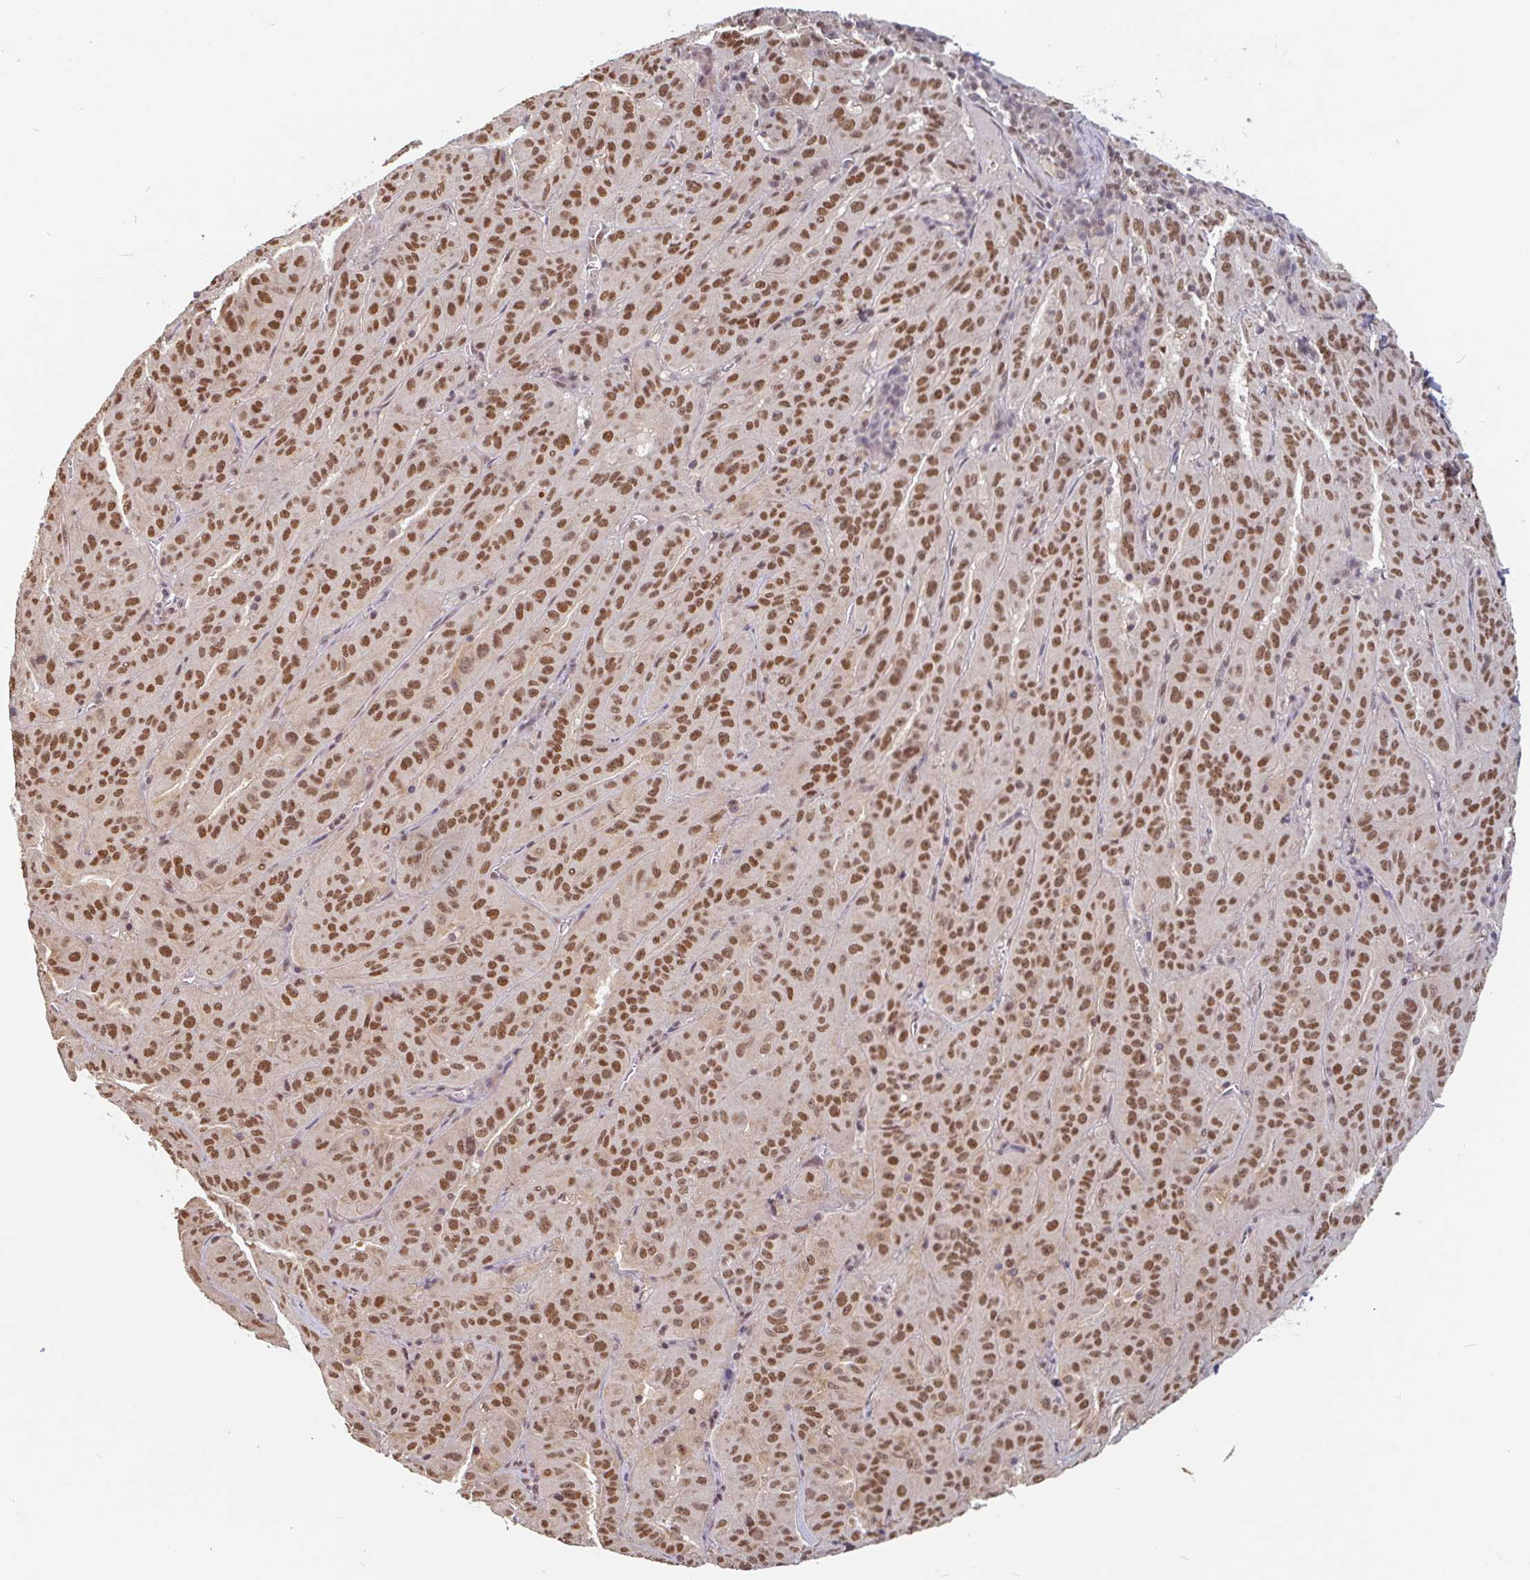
{"staining": {"intensity": "moderate", "quantity": ">75%", "location": "nuclear"}, "tissue": "pancreatic cancer", "cell_type": "Tumor cells", "image_type": "cancer", "snomed": [{"axis": "morphology", "description": "Adenocarcinoma, NOS"}, {"axis": "topography", "description": "Pancreas"}], "caption": "Pancreatic adenocarcinoma tissue exhibits moderate nuclear expression in approximately >75% of tumor cells", "gene": "DR1", "patient": {"sex": "male", "age": 63}}